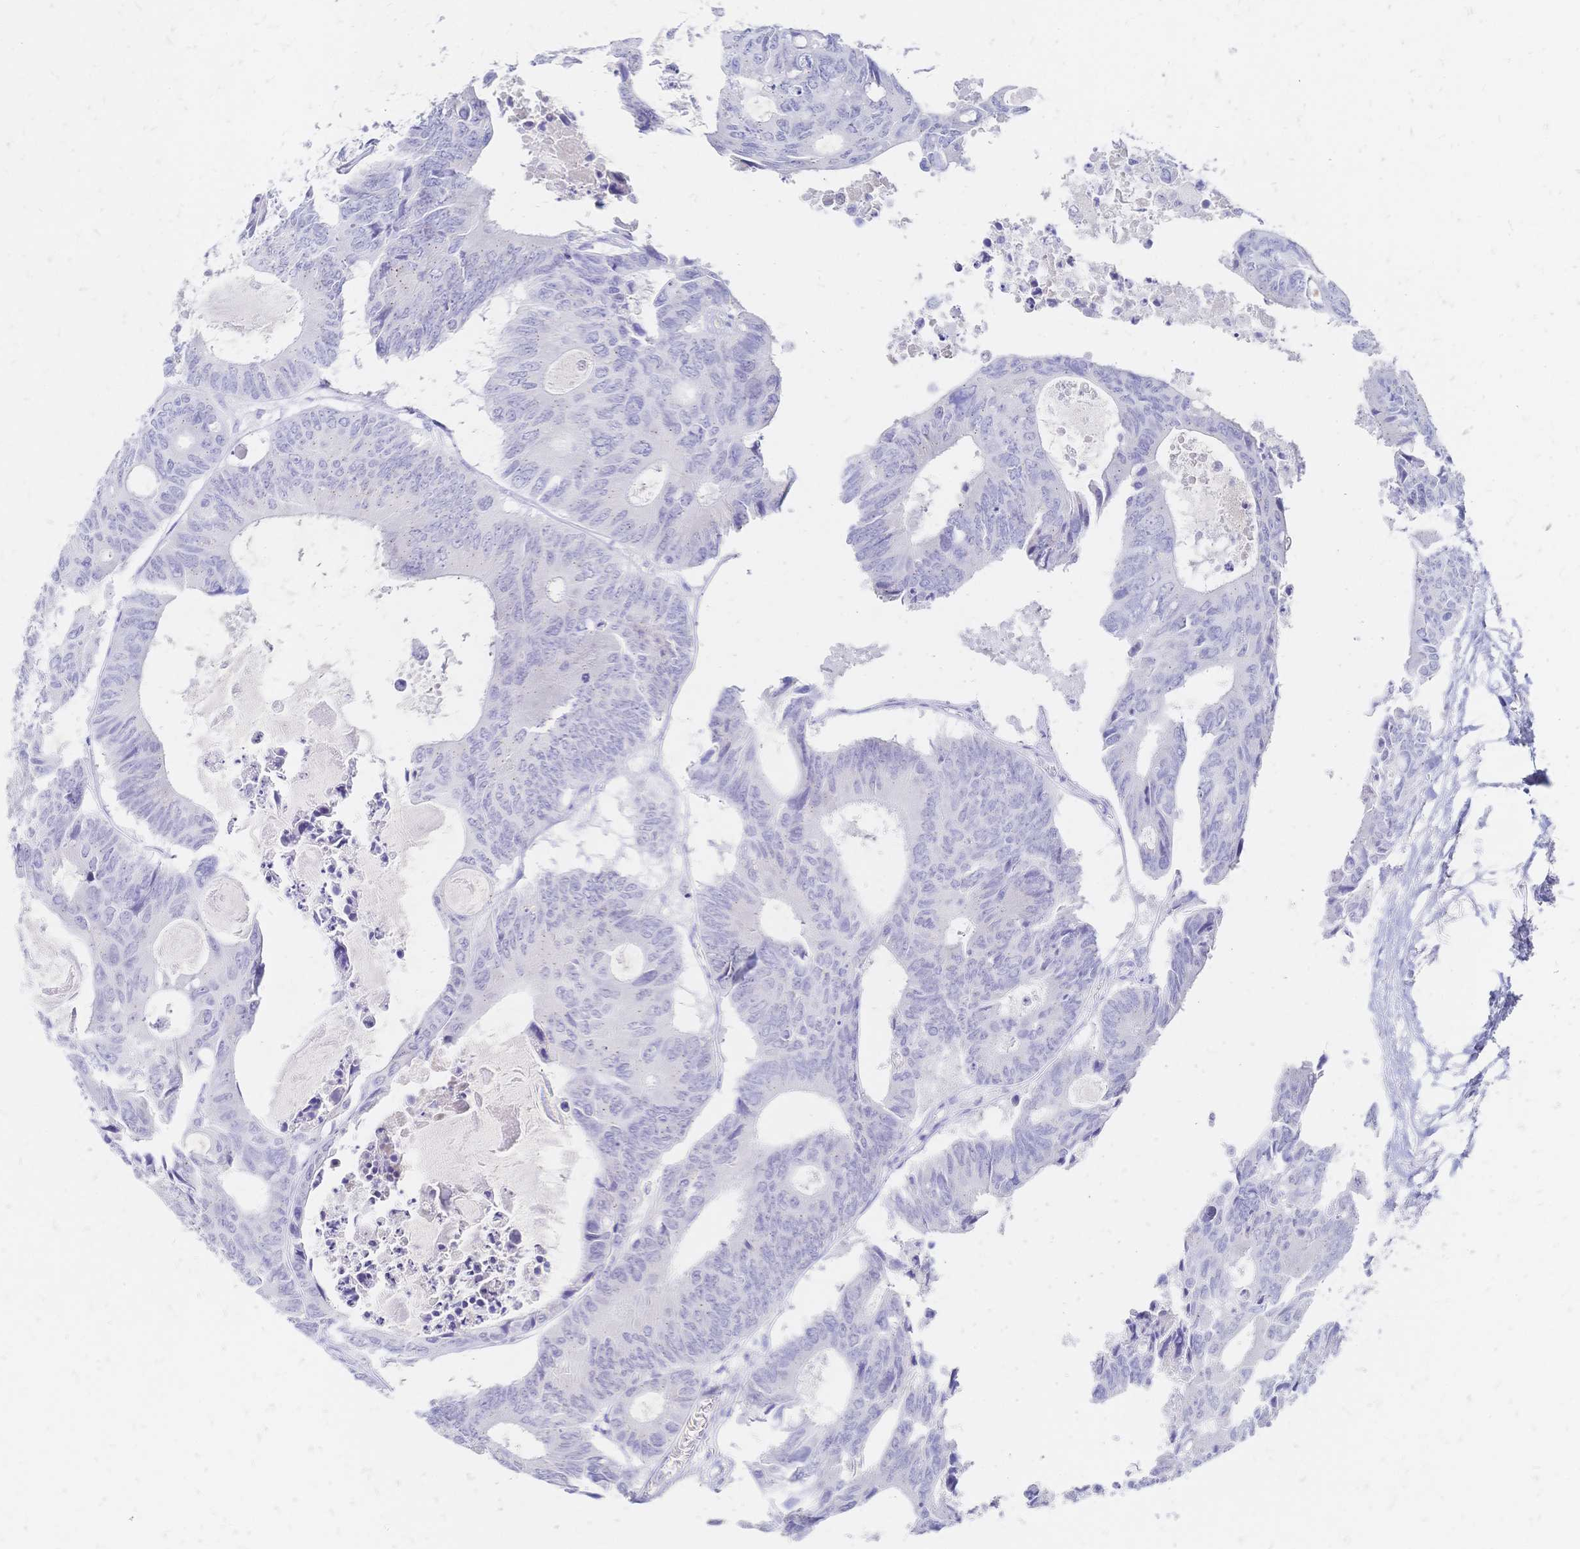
{"staining": {"intensity": "negative", "quantity": "none", "location": "none"}, "tissue": "colorectal cancer", "cell_type": "Tumor cells", "image_type": "cancer", "snomed": [{"axis": "morphology", "description": "Adenocarcinoma, NOS"}, {"axis": "topography", "description": "Rectum"}], "caption": "Protein analysis of colorectal cancer (adenocarcinoma) demonstrates no significant expression in tumor cells.", "gene": "PSORS1C2", "patient": {"sex": "male", "age": 76}}